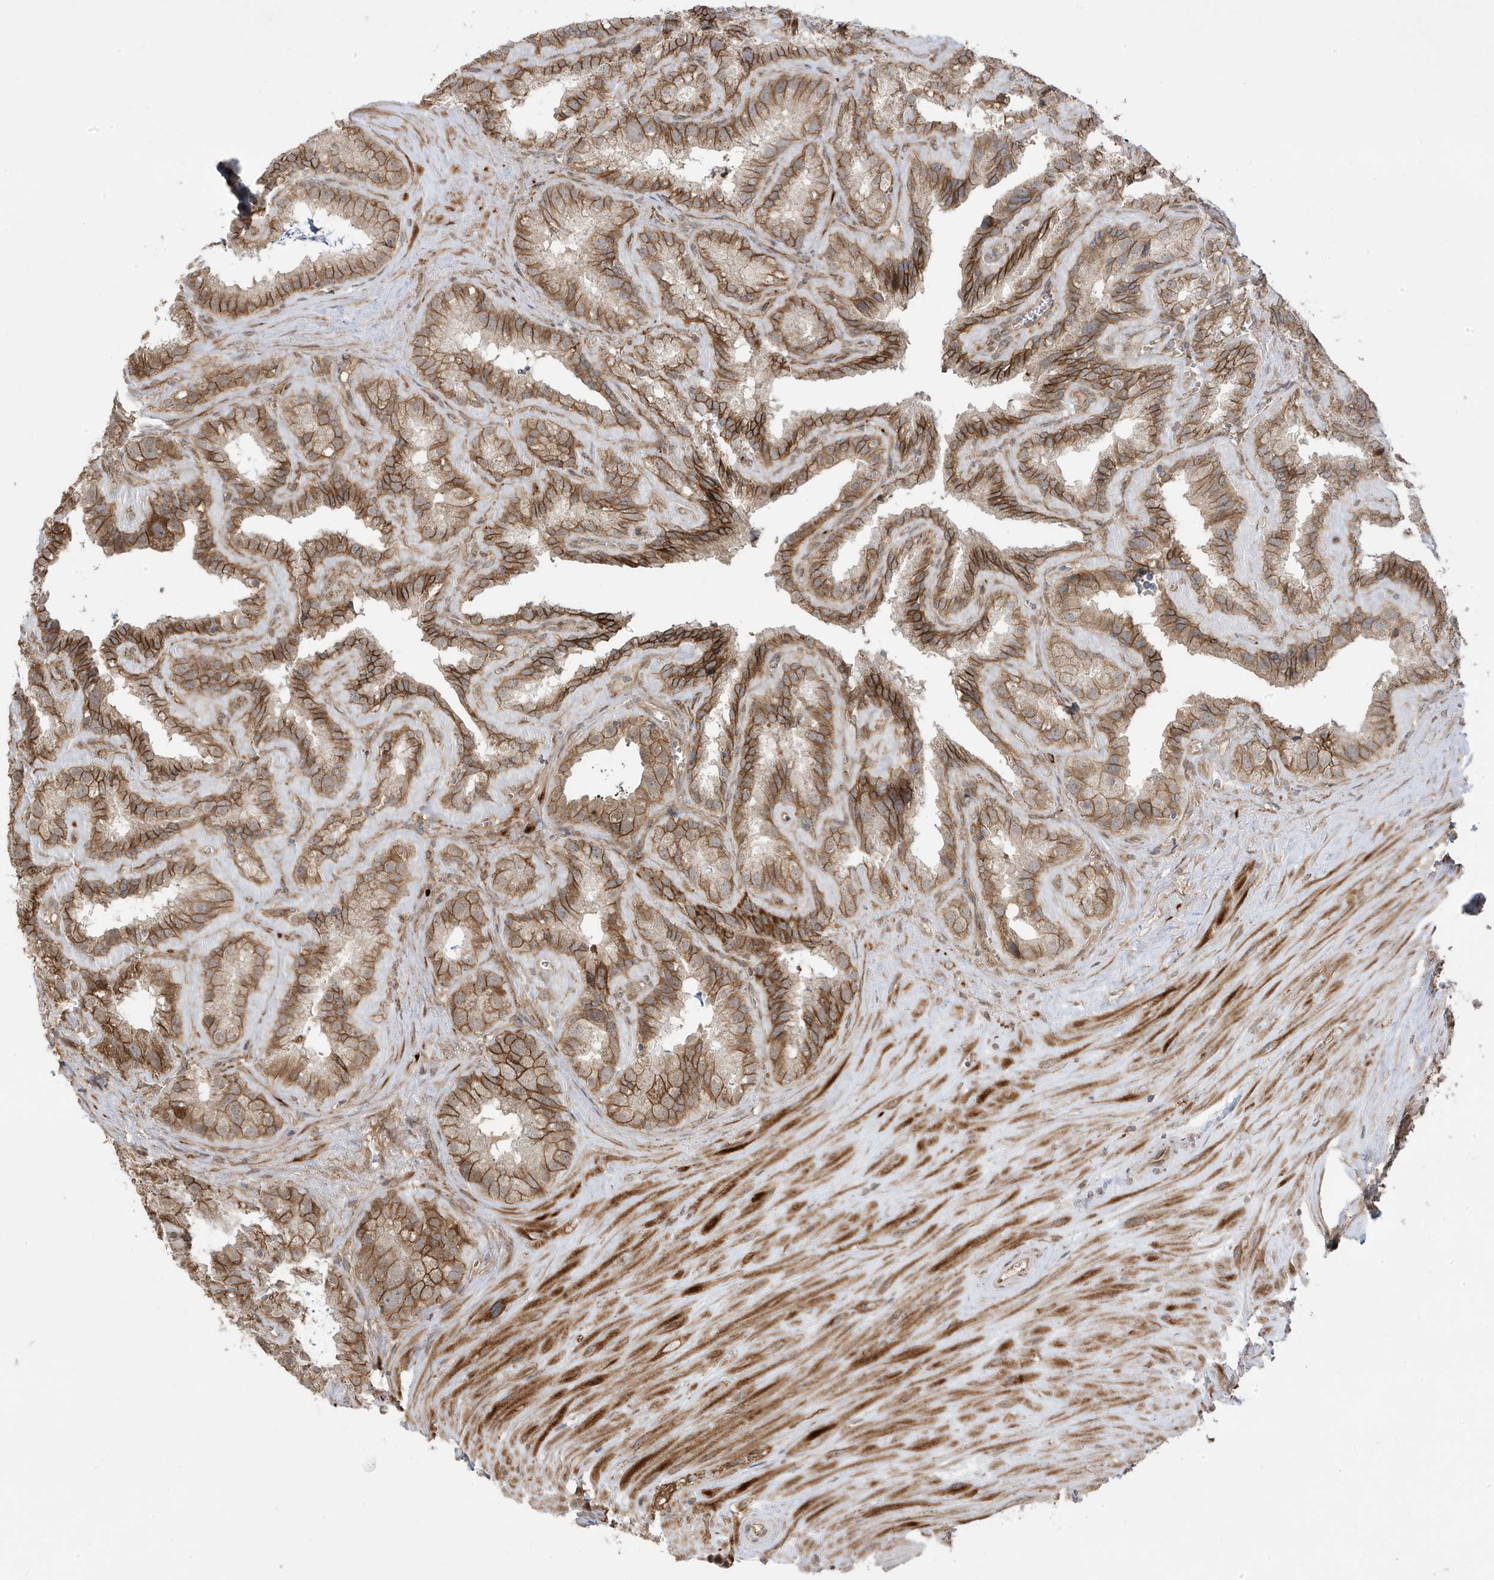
{"staining": {"intensity": "moderate", "quantity": ">75%", "location": "cytoplasmic/membranous"}, "tissue": "seminal vesicle", "cell_type": "Glandular cells", "image_type": "normal", "snomed": [{"axis": "morphology", "description": "Normal tissue, NOS"}, {"axis": "topography", "description": "Prostate"}, {"axis": "topography", "description": "Seminal veicle"}], "caption": "Seminal vesicle stained for a protein displays moderate cytoplasmic/membranous positivity in glandular cells.", "gene": "DNAJC12", "patient": {"sex": "male", "age": 59}}